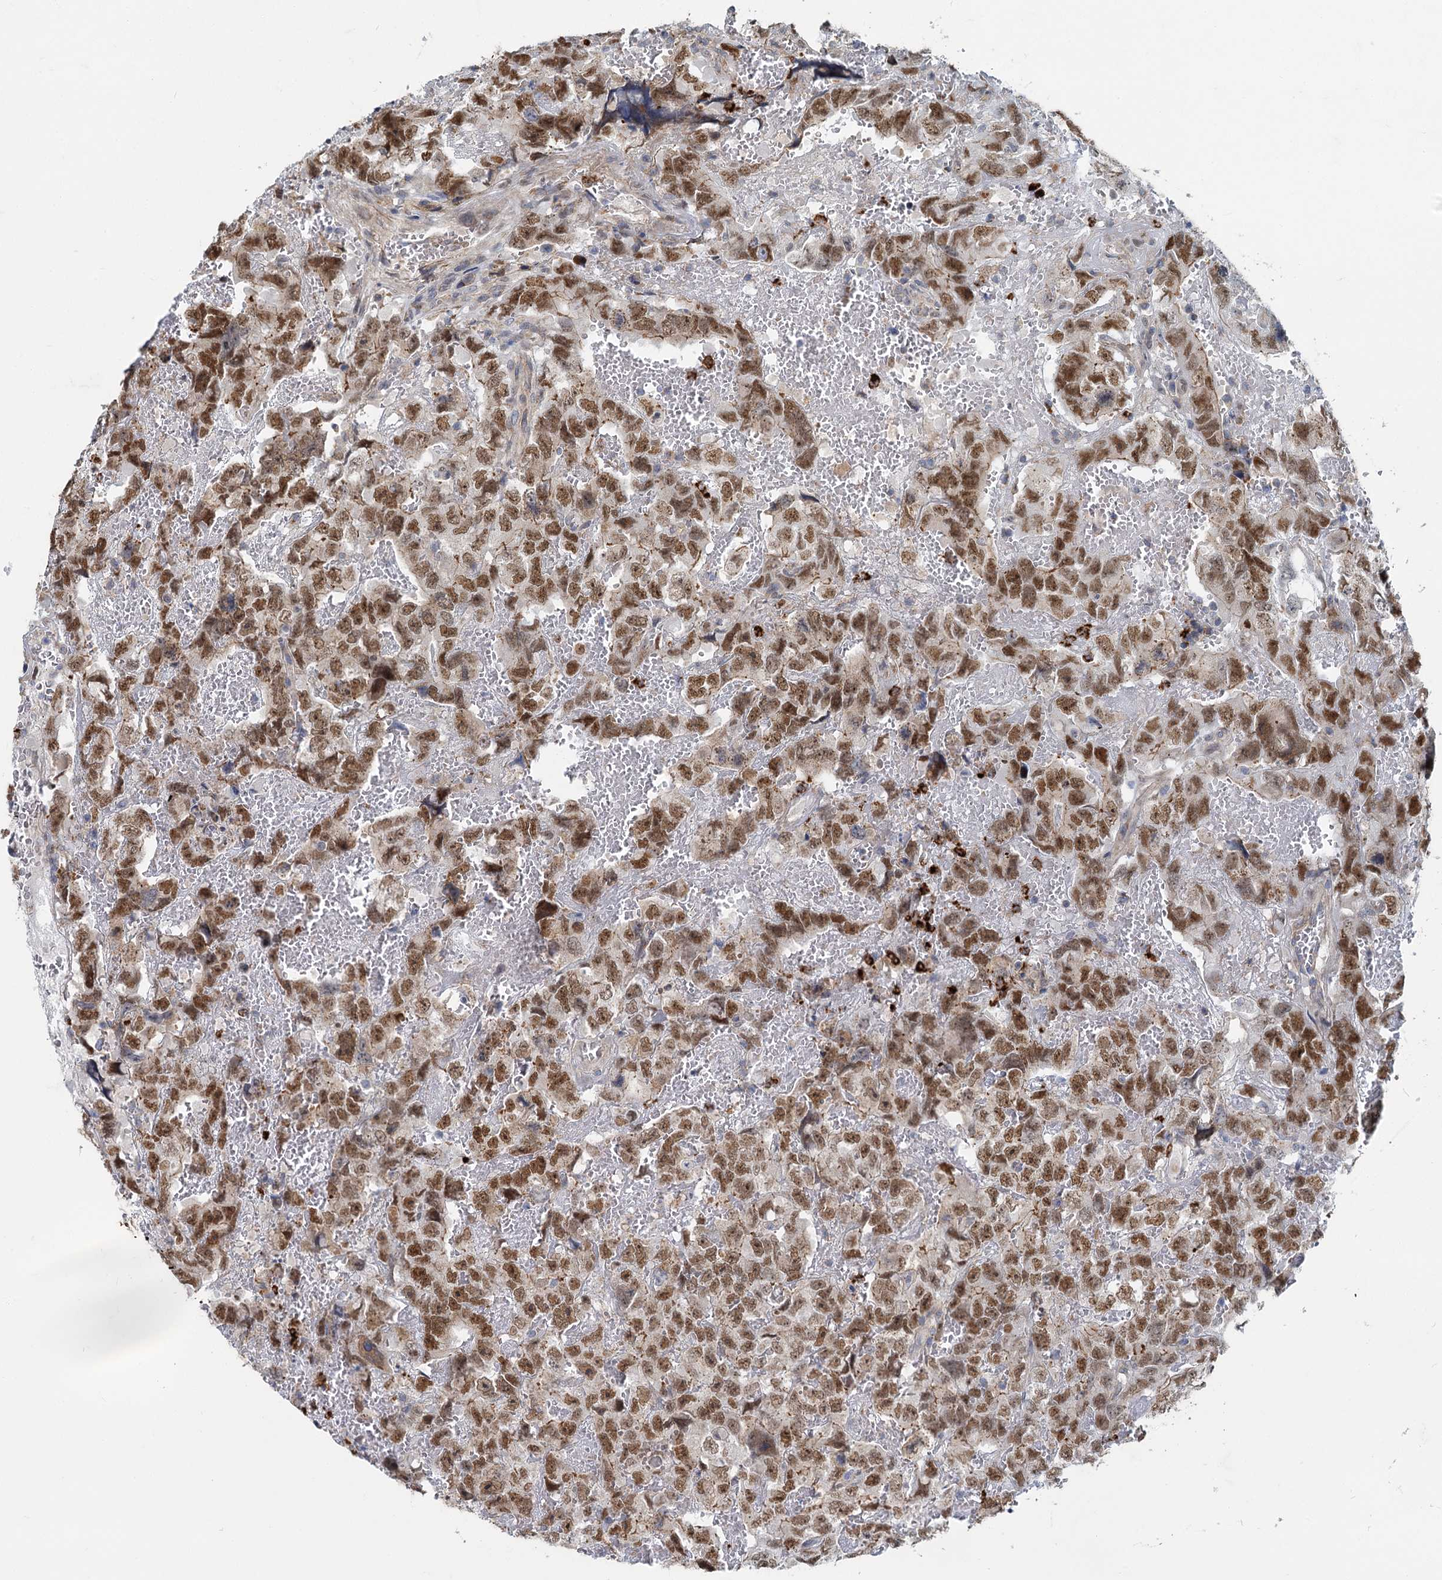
{"staining": {"intensity": "strong", "quantity": ">75%", "location": "nuclear"}, "tissue": "testis cancer", "cell_type": "Tumor cells", "image_type": "cancer", "snomed": [{"axis": "morphology", "description": "Carcinoma, Embryonal, NOS"}, {"axis": "topography", "description": "Testis"}], "caption": "Immunohistochemical staining of human testis embryonal carcinoma reveals high levels of strong nuclear protein staining in about >75% of tumor cells.", "gene": "ADCY2", "patient": {"sex": "male", "age": 45}}